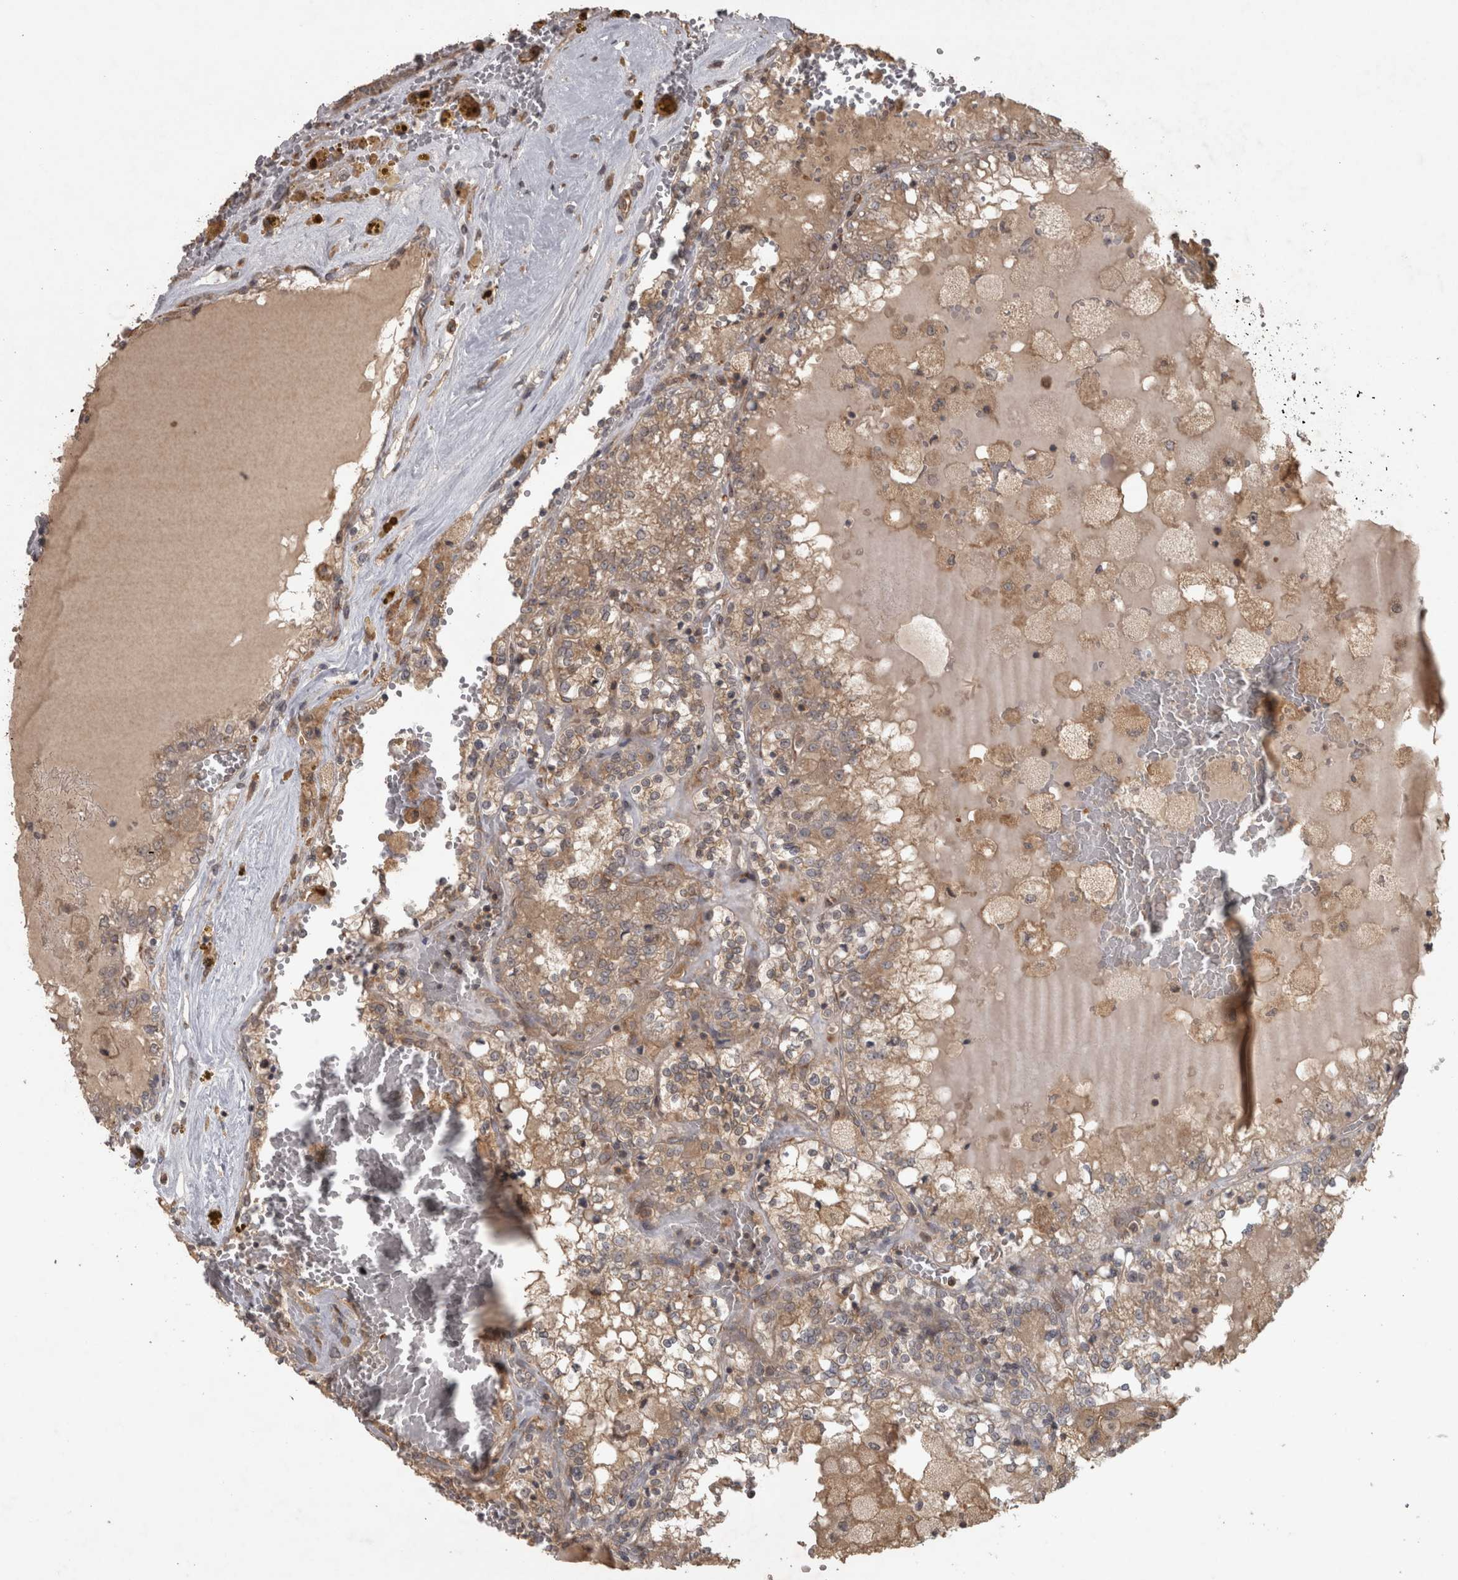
{"staining": {"intensity": "weak", "quantity": ">75%", "location": "cytoplasmic/membranous"}, "tissue": "renal cancer", "cell_type": "Tumor cells", "image_type": "cancer", "snomed": [{"axis": "morphology", "description": "Adenocarcinoma, NOS"}, {"axis": "topography", "description": "Kidney"}], "caption": "IHC histopathology image of neoplastic tissue: human adenocarcinoma (renal) stained using immunohistochemistry (IHC) reveals low levels of weak protein expression localized specifically in the cytoplasmic/membranous of tumor cells, appearing as a cytoplasmic/membranous brown color.", "gene": "MICU3", "patient": {"sex": "female", "age": 56}}